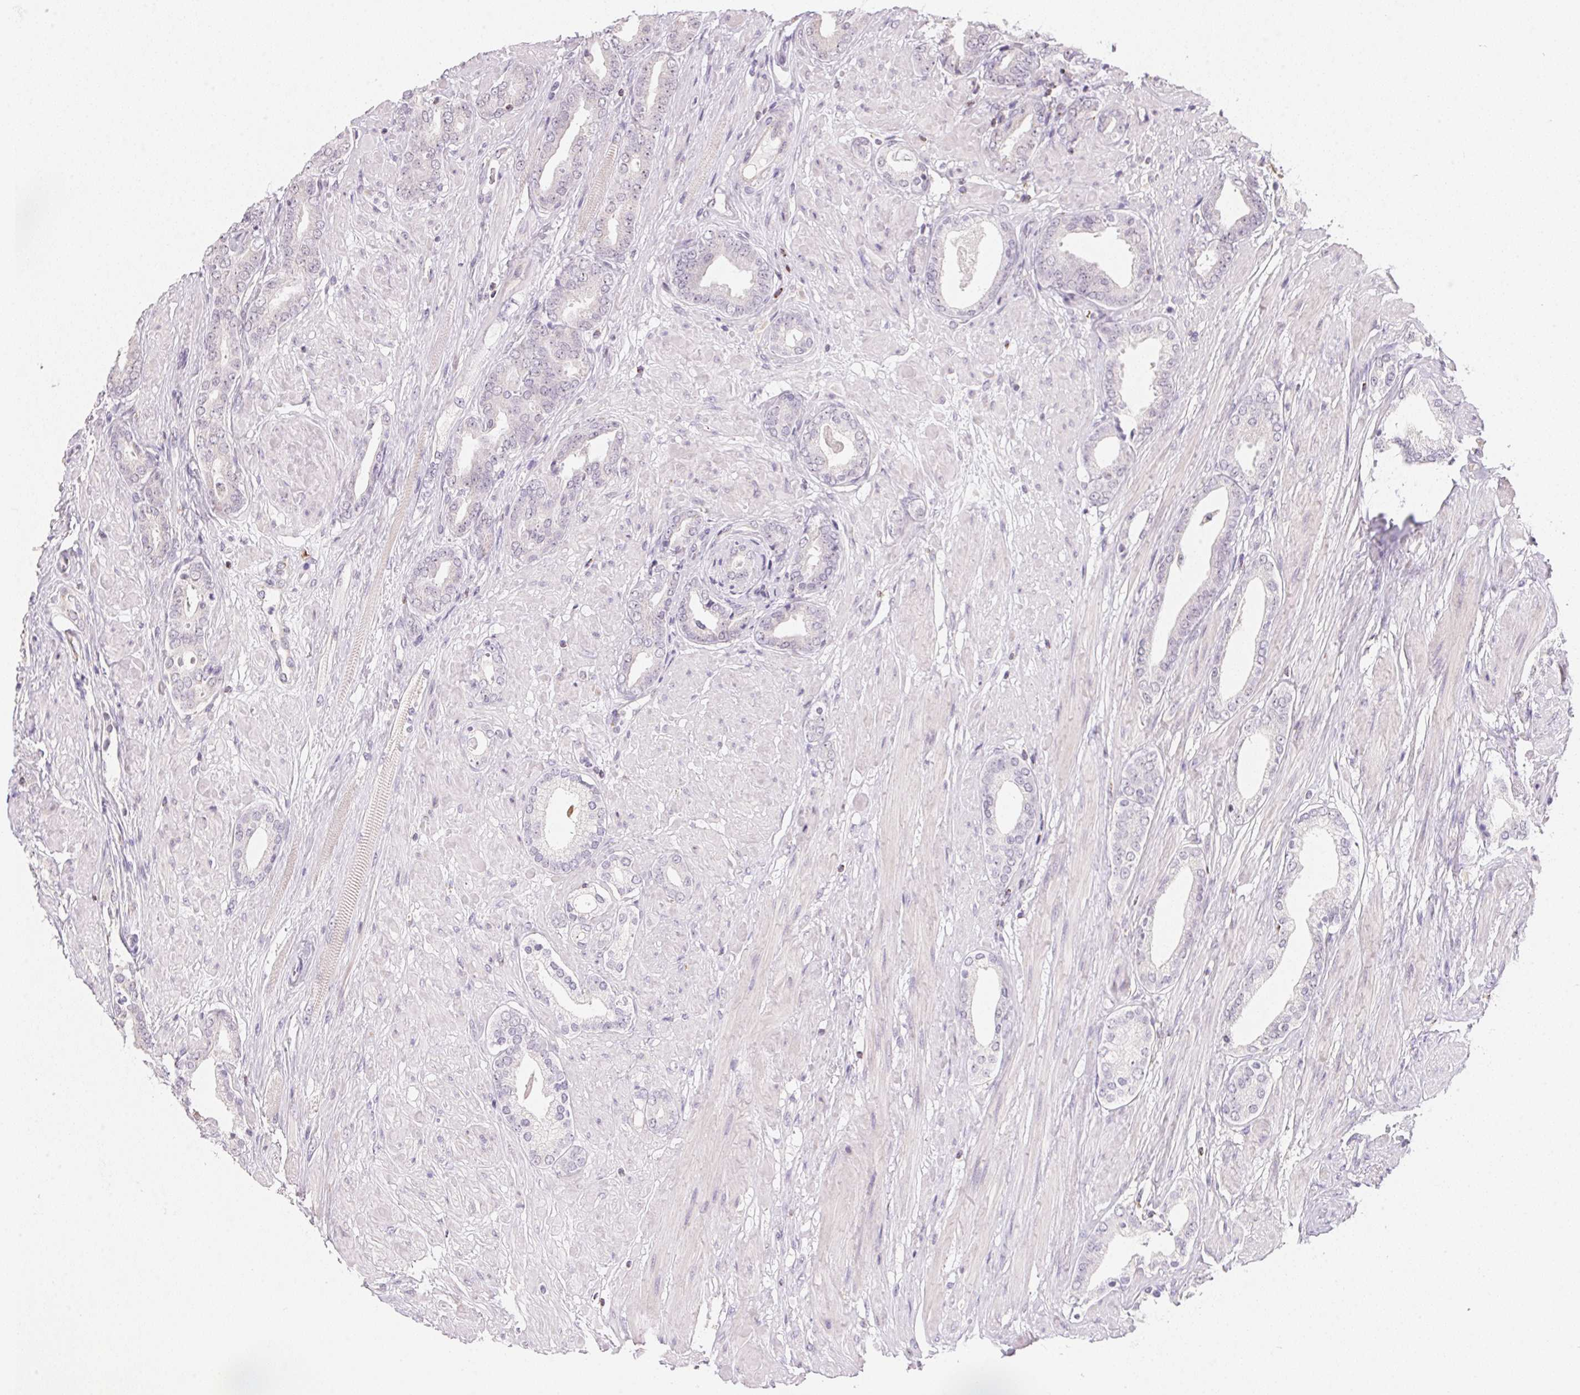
{"staining": {"intensity": "negative", "quantity": "none", "location": "none"}, "tissue": "prostate cancer", "cell_type": "Tumor cells", "image_type": "cancer", "snomed": [{"axis": "morphology", "description": "Adenocarcinoma, High grade"}, {"axis": "topography", "description": "Prostate"}], "caption": "IHC of high-grade adenocarcinoma (prostate) shows no staining in tumor cells.", "gene": "GIPC2", "patient": {"sex": "male", "age": 56}}